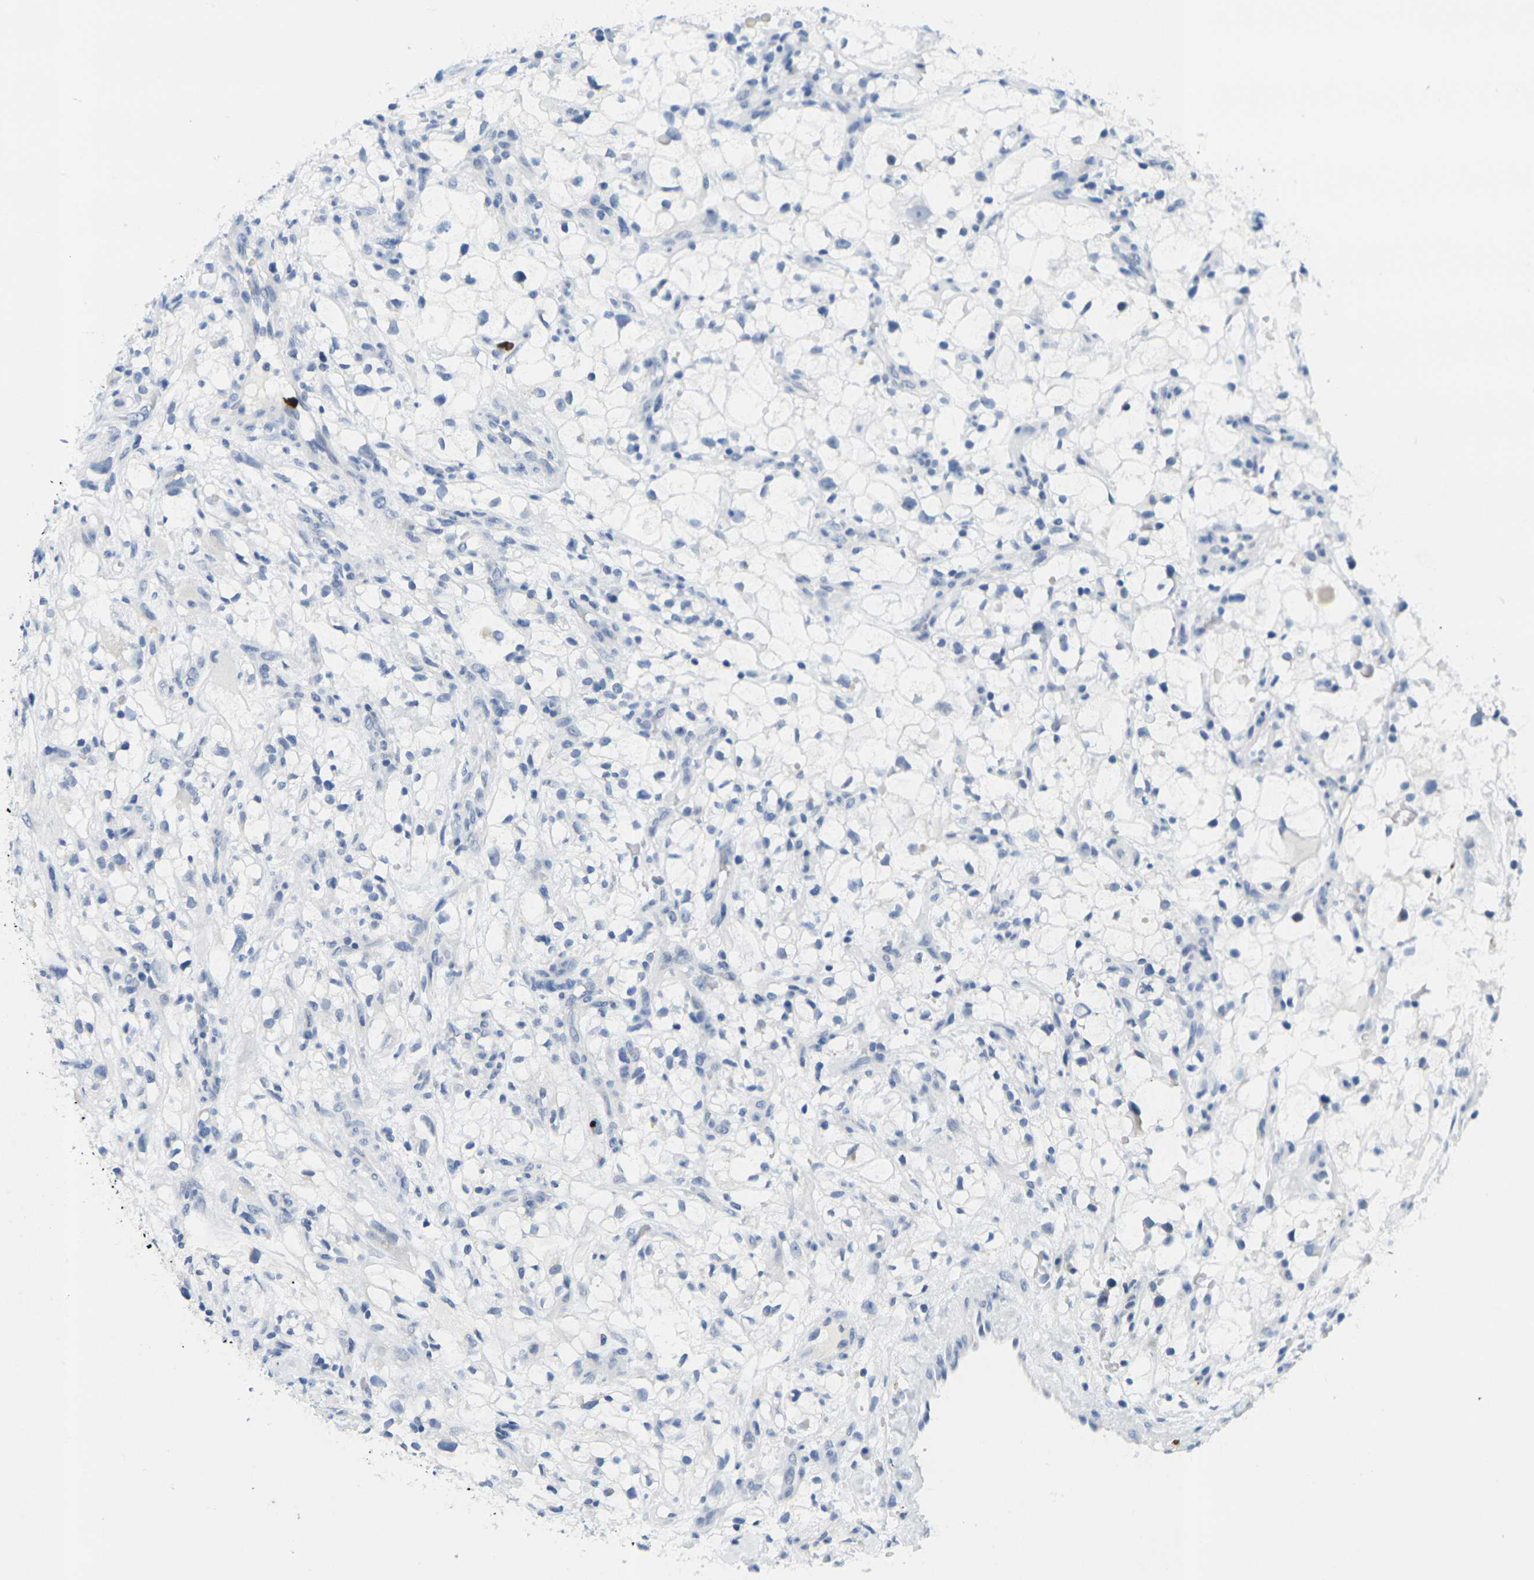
{"staining": {"intensity": "negative", "quantity": "none", "location": "none"}, "tissue": "renal cancer", "cell_type": "Tumor cells", "image_type": "cancer", "snomed": [{"axis": "morphology", "description": "Adenocarcinoma, NOS"}, {"axis": "topography", "description": "Kidney"}], "caption": "An immunohistochemistry micrograph of adenocarcinoma (renal) is shown. There is no staining in tumor cells of adenocarcinoma (renal).", "gene": "GPR15", "patient": {"sex": "female", "age": 60}}